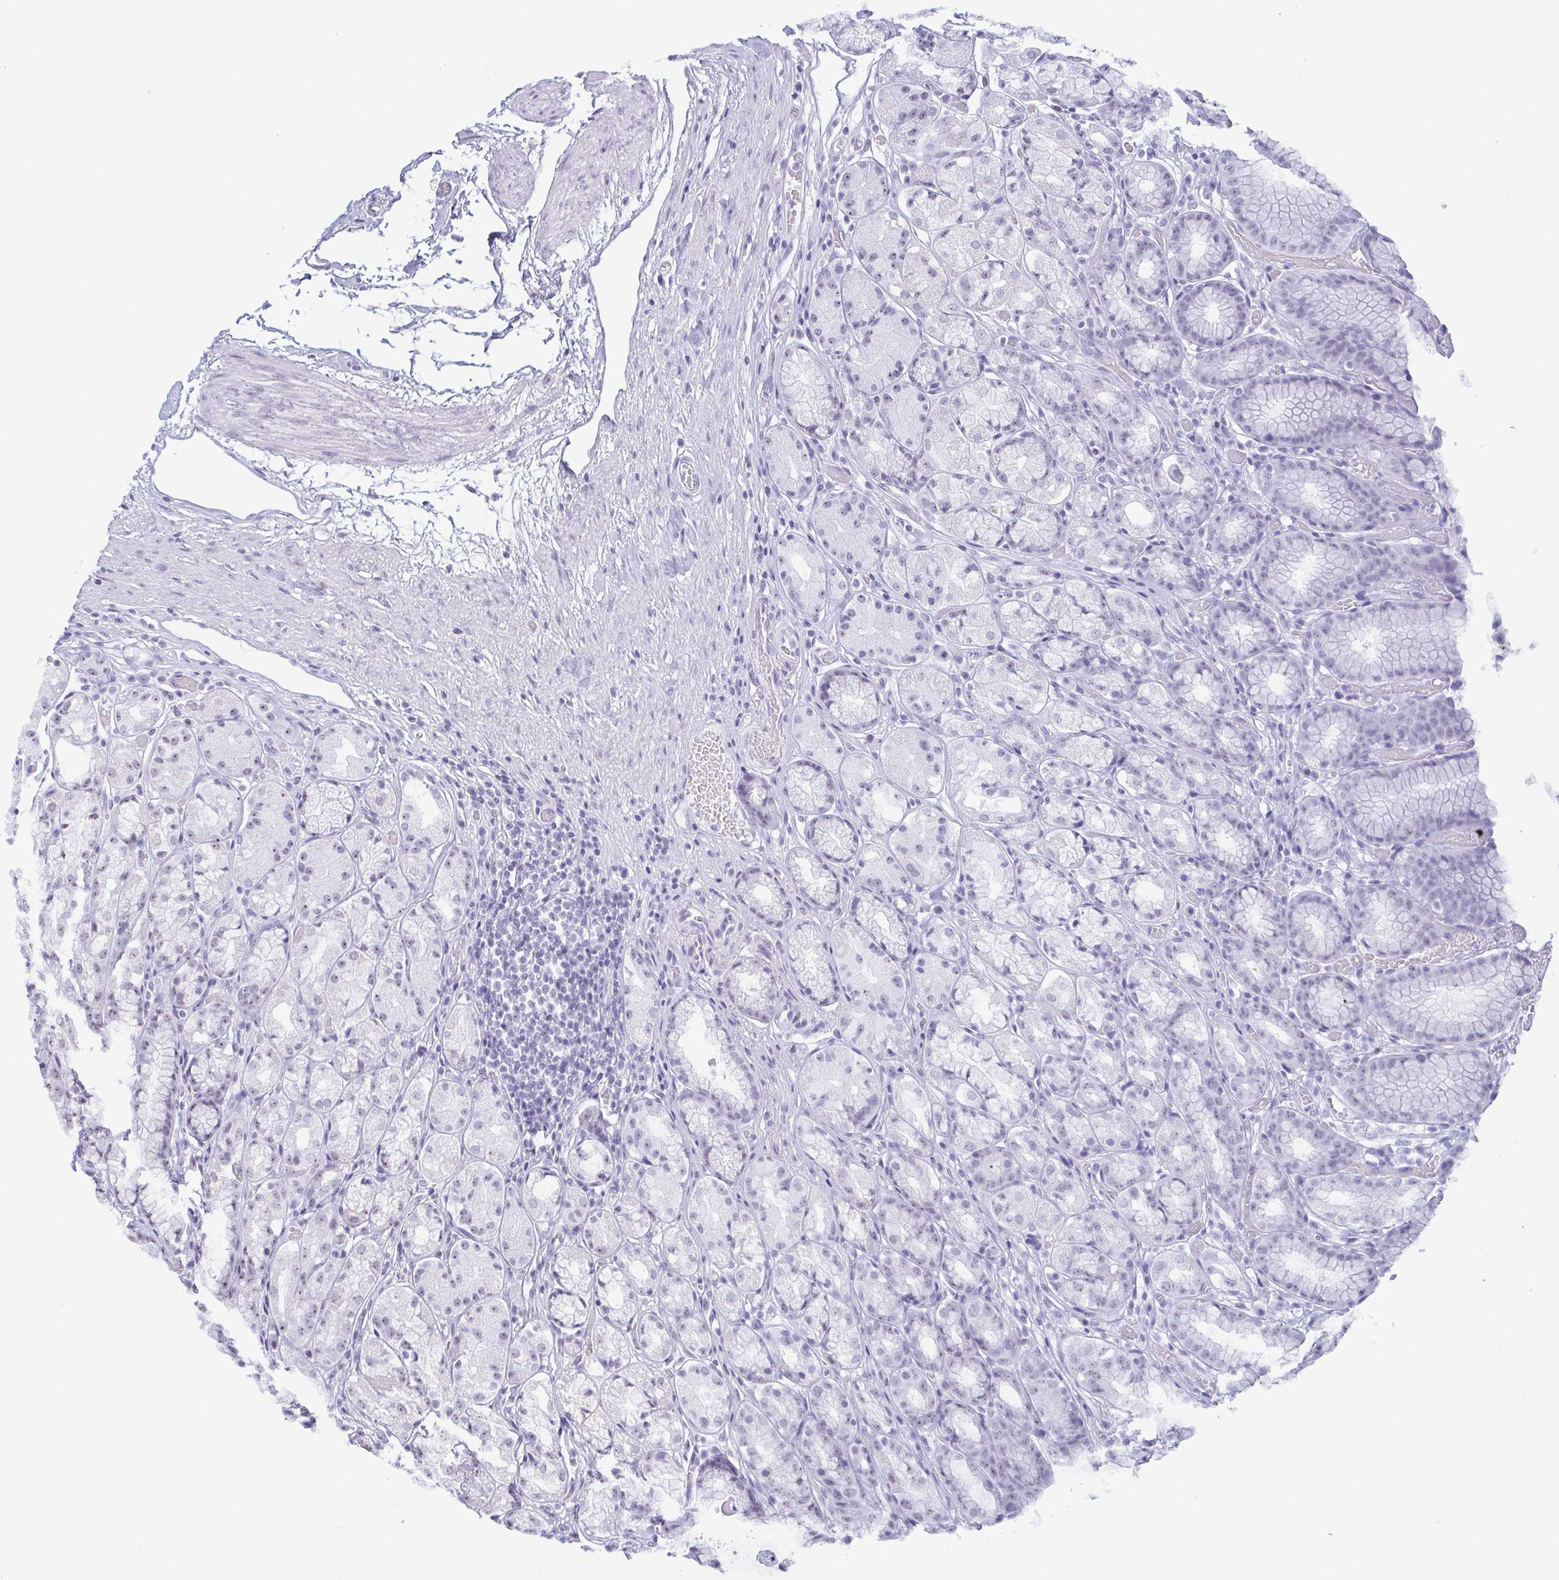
{"staining": {"intensity": "negative", "quantity": "none", "location": "none"}, "tissue": "stomach", "cell_type": "Glandular cells", "image_type": "normal", "snomed": [{"axis": "morphology", "description": "Normal tissue, NOS"}, {"axis": "topography", "description": "Stomach"}], "caption": "A photomicrograph of human stomach is negative for staining in glandular cells. (DAB immunohistochemistry (IHC) with hematoxylin counter stain).", "gene": "BZW1", "patient": {"sex": "male", "age": 70}}